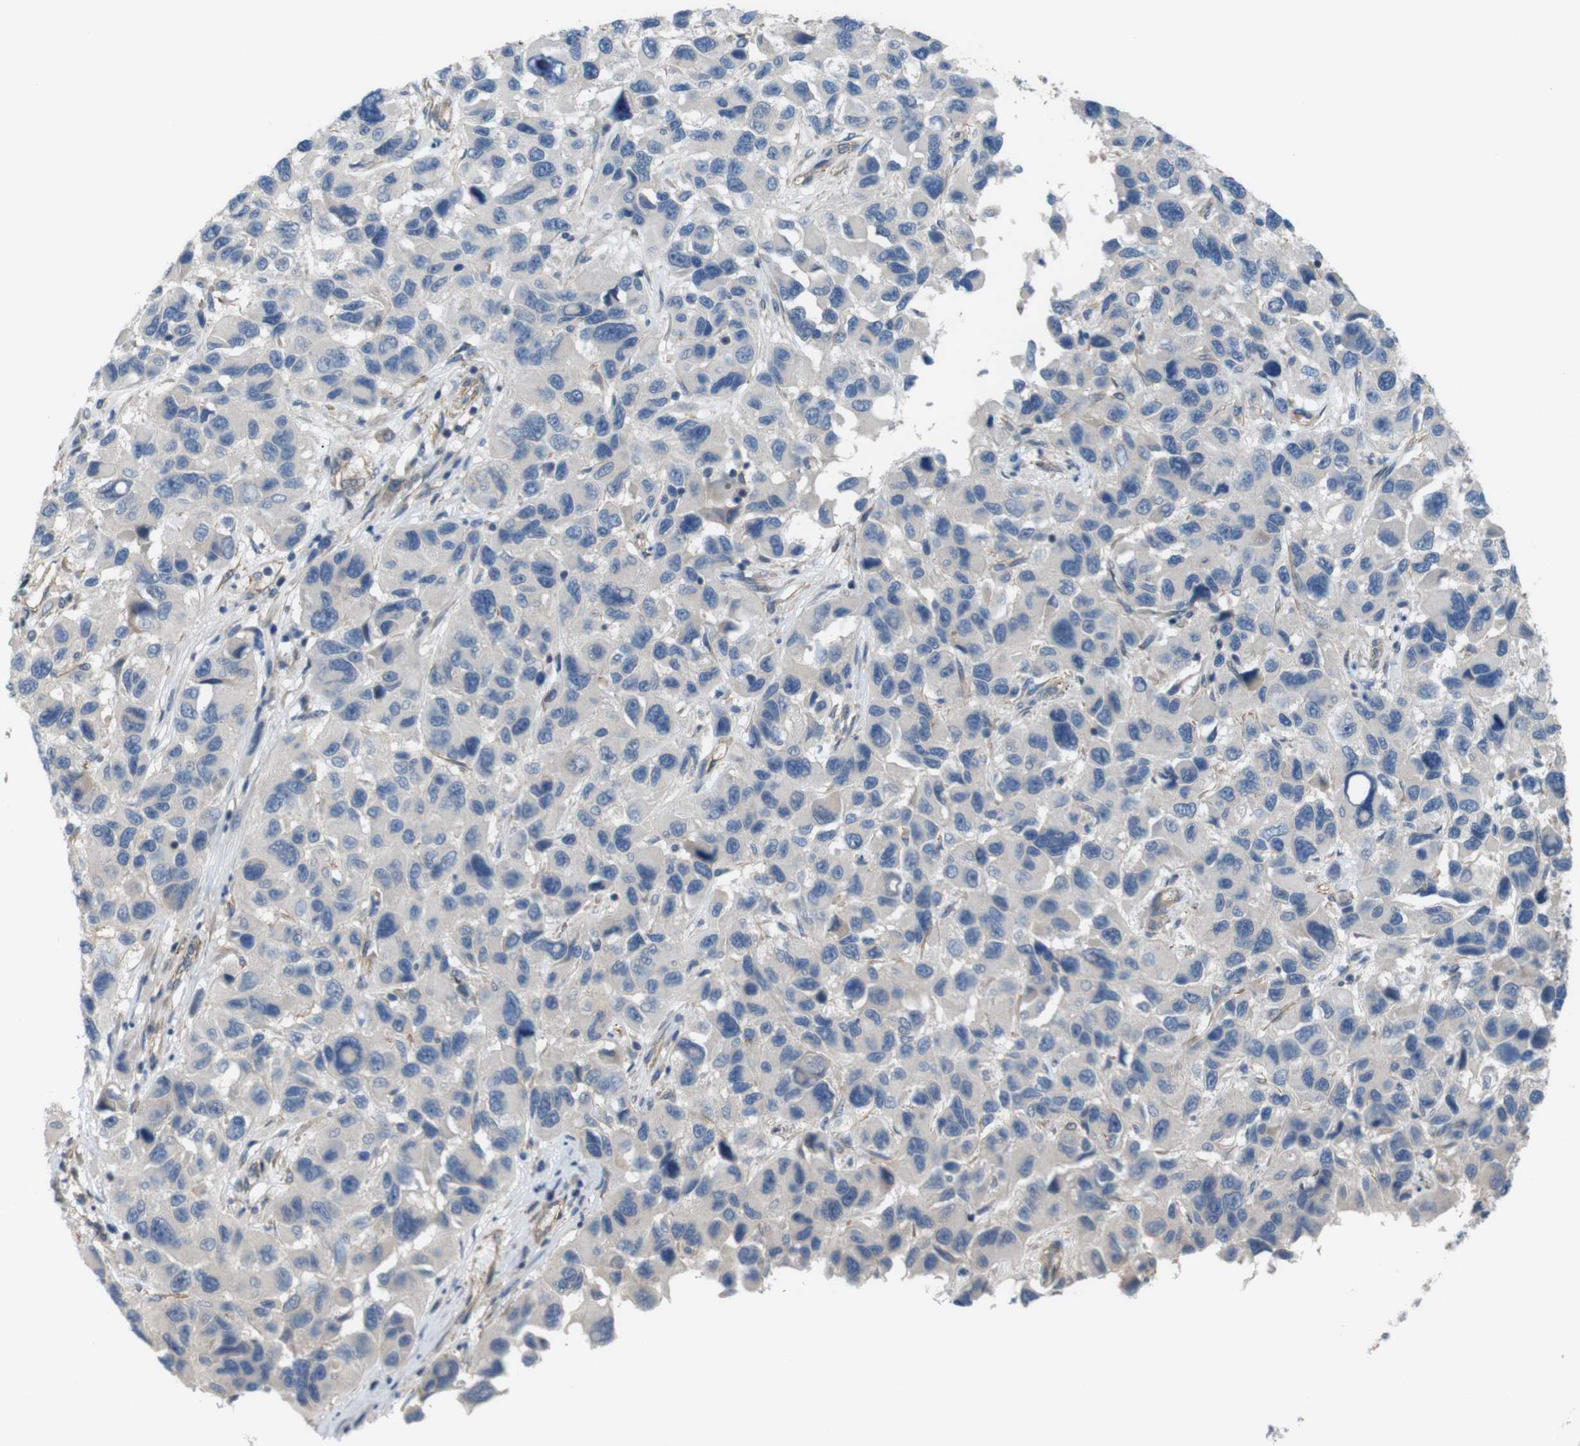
{"staining": {"intensity": "negative", "quantity": "none", "location": "none"}, "tissue": "melanoma", "cell_type": "Tumor cells", "image_type": "cancer", "snomed": [{"axis": "morphology", "description": "Malignant melanoma, NOS"}, {"axis": "topography", "description": "Skin"}], "caption": "Tumor cells show no significant positivity in melanoma. (Immunohistochemistry, brightfield microscopy, high magnification).", "gene": "BVES", "patient": {"sex": "male", "age": 53}}